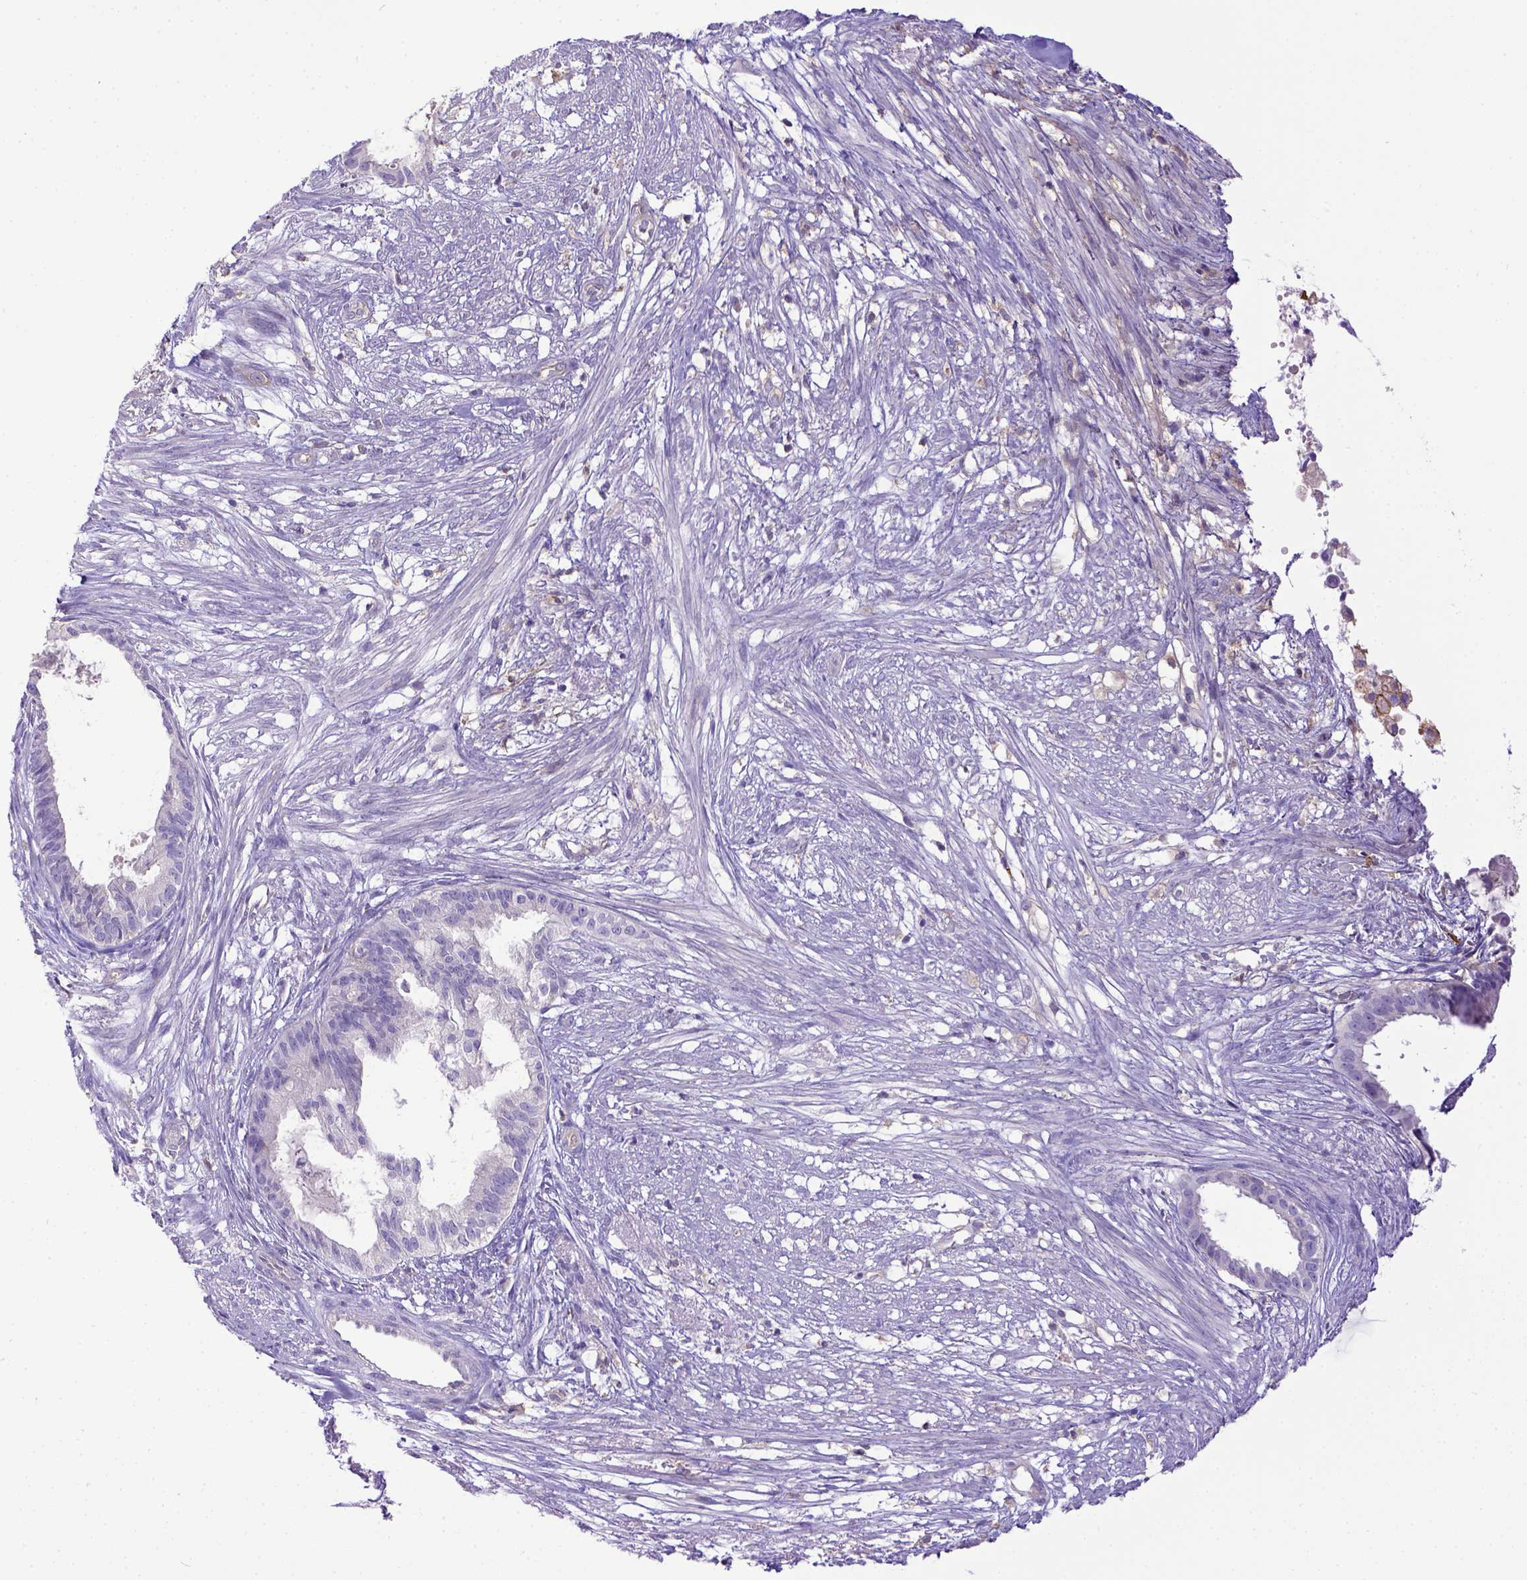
{"staining": {"intensity": "negative", "quantity": "none", "location": "none"}, "tissue": "endometrial cancer", "cell_type": "Tumor cells", "image_type": "cancer", "snomed": [{"axis": "morphology", "description": "Adenocarcinoma, NOS"}, {"axis": "topography", "description": "Endometrium"}], "caption": "The photomicrograph displays no significant positivity in tumor cells of endometrial cancer (adenocarcinoma).", "gene": "CD40", "patient": {"sex": "female", "age": 86}}